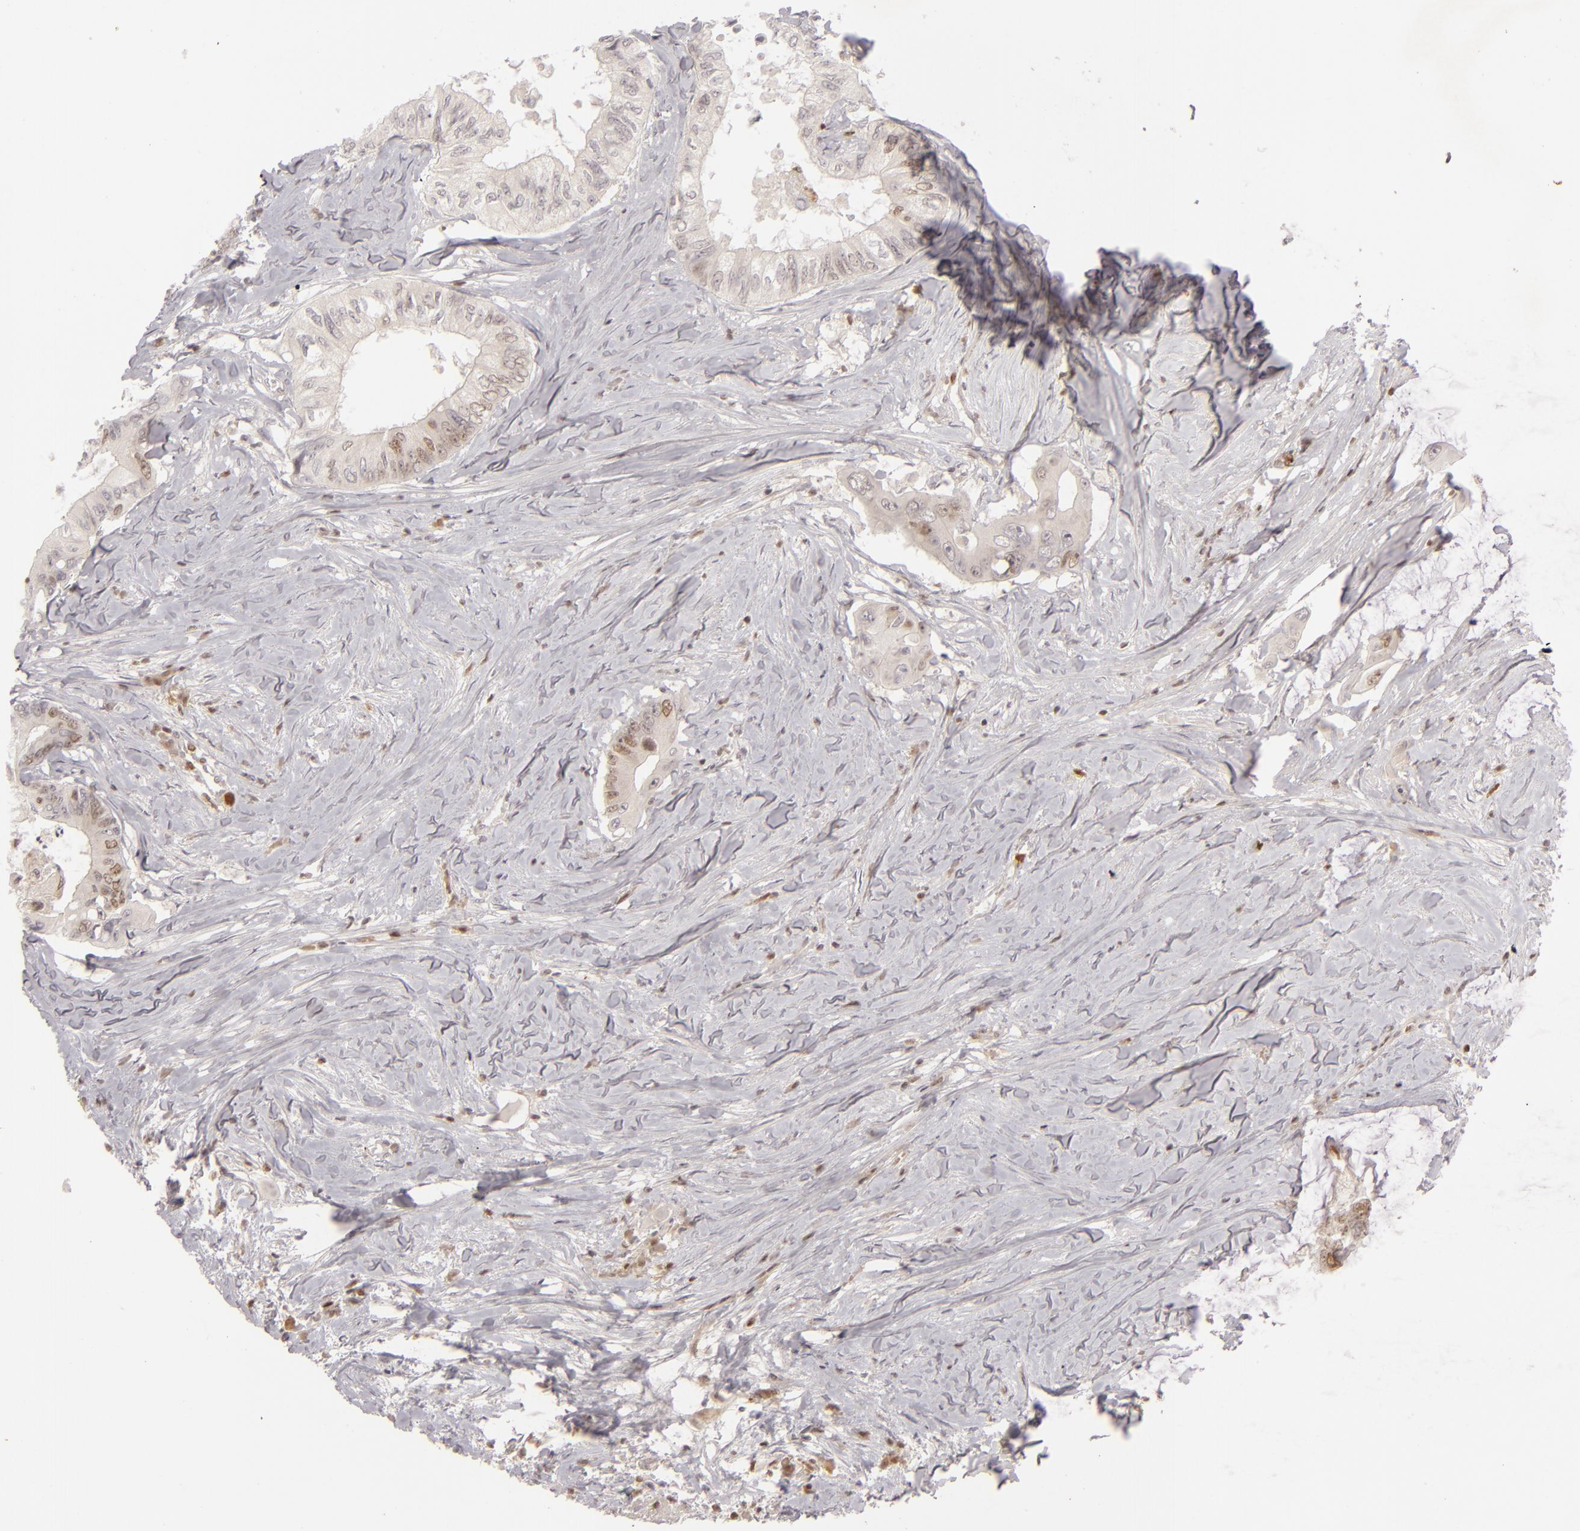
{"staining": {"intensity": "strong", "quantity": ">75%", "location": "nuclear"}, "tissue": "colorectal cancer", "cell_type": "Tumor cells", "image_type": "cancer", "snomed": [{"axis": "morphology", "description": "Adenocarcinoma, NOS"}, {"axis": "topography", "description": "Colon"}], "caption": "Immunohistochemistry (IHC) of colorectal cancer displays high levels of strong nuclear staining in about >75% of tumor cells. (Brightfield microscopy of DAB IHC at high magnification).", "gene": "FEN1", "patient": {"sex": "male", "age": 65}}